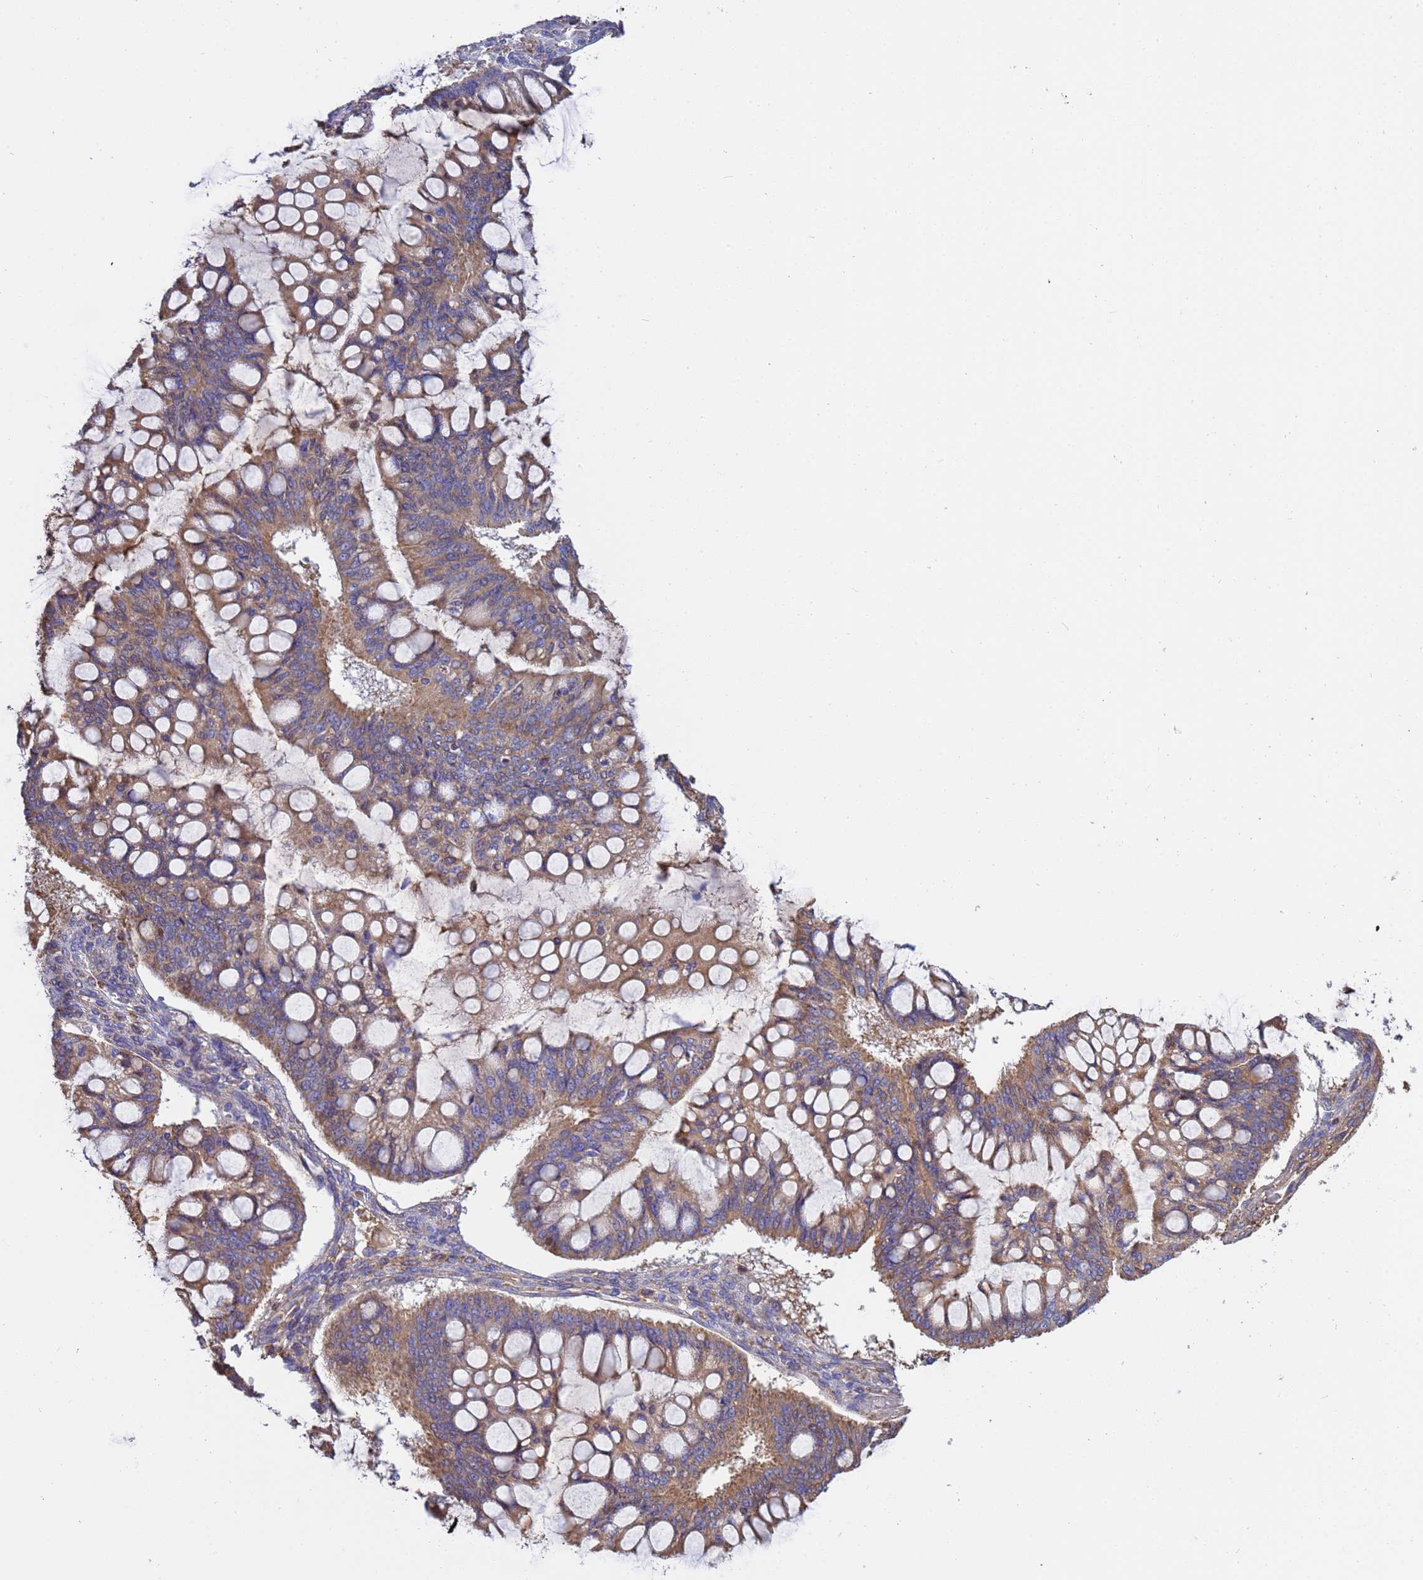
{"staining": {"intensity": "moderate", "quantity": ">75%", "location": "cytoplasmic/membranous"}, "tissue": "ovarian cancer", "cell_type": "Tumor cells", "image_type": "cancer", "snomed": [{"axis": "morphology", "description": "Cystadenocarcinoma, mucinous, NOS"}, {"axis": "topography", "description": "Ovary"}], "caption": "This micrograph demonstrates ovarian cancer stained with IHC to label a protein in brown. The cytoplasmic/membranous of tumor cells show moderate positivity for the protein. Nuclei are counter-stained blue.", "gene": "GLUD1", "patient": {"sex": "female", "age": 73}}